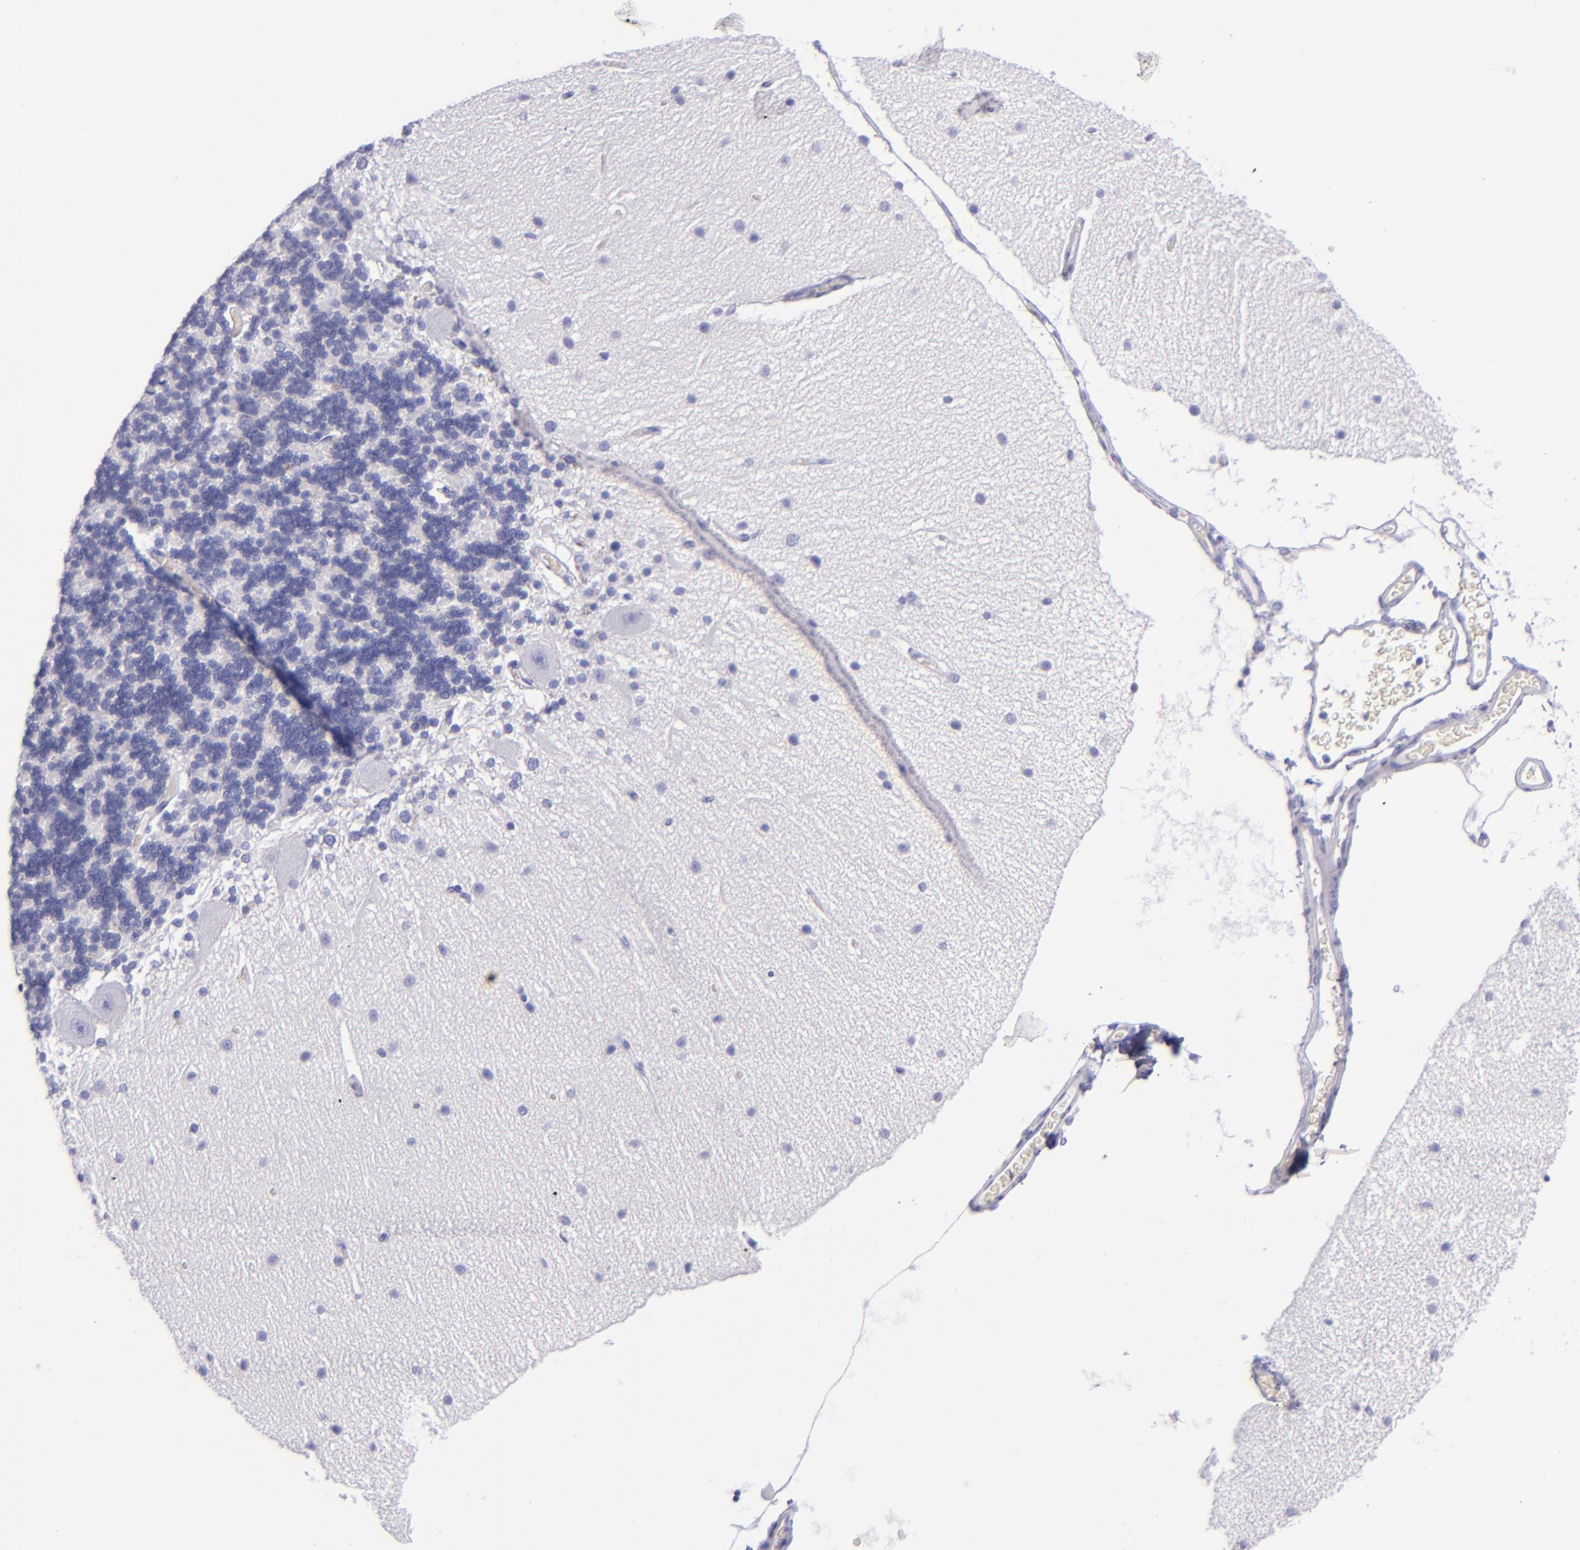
{"staining": {"intensity": "negative", "quantity": "none", "location": "none"}, "tissue": "cerebellum", "cell_type": "Cells in granular layer", "image_type": "normal", "snomed": [{"axis": "morphology", "description": "Normal tissue, NOS"}, {"axis": "topography", "description": "Cerebellum"}], "caption": "A micrograph of cerebellum stained for a protein demonstrates no brown staining in cells in granular layer.", "gene": "LAG3", "patient": {"sex": "female", "age": 54}}